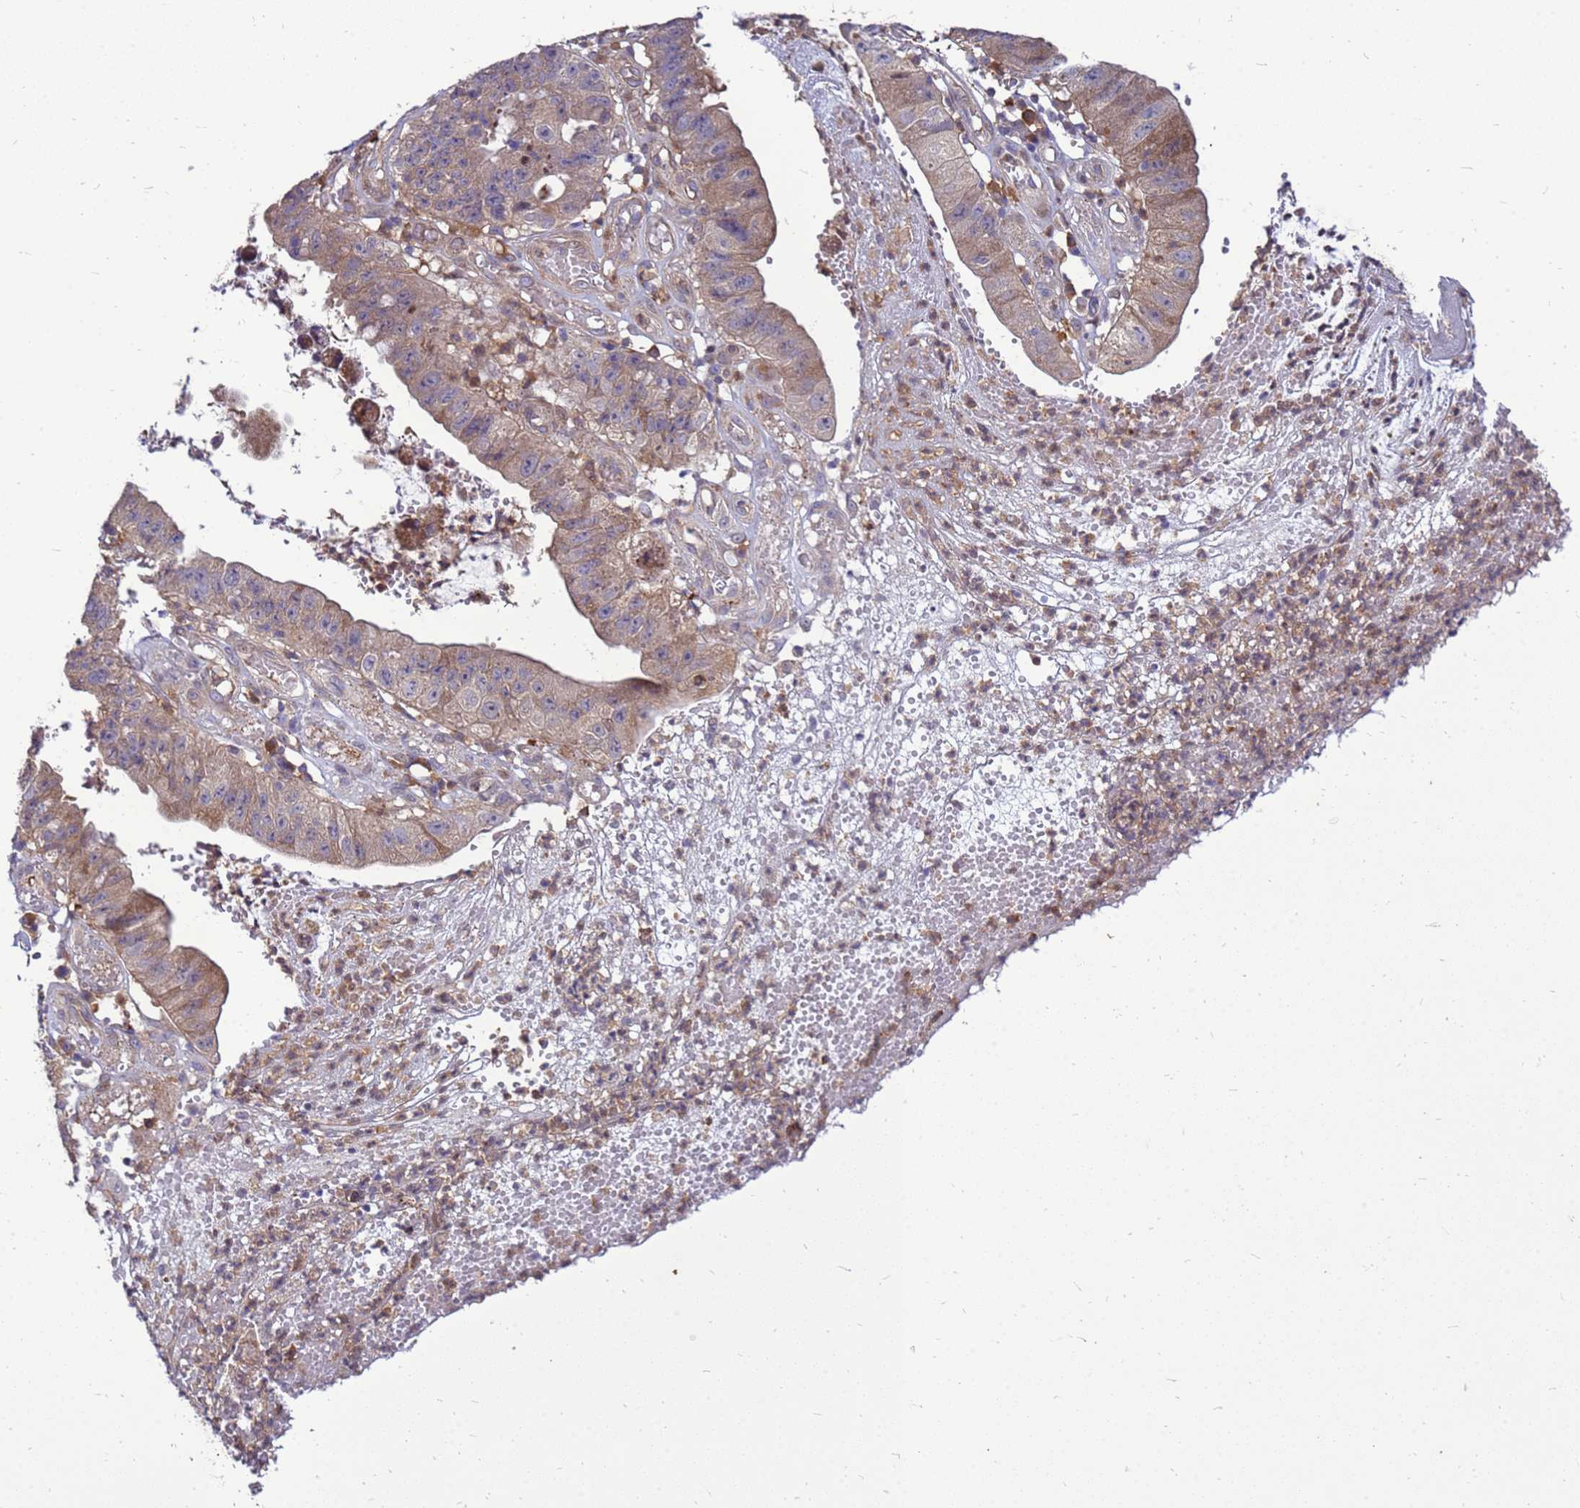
{"staining": {"intensity": "weak", "quantity": ">75%", "location": "cytoplasmic/membranous"}, "tissue": "stomach cancer", "cell_type": "Tumor cells", "image_type": "cancer", "snomed": [{"axis": "morphology", "description": "Adenocarcinoma, NOS"}, {"axis": "topography", "description": "Stomach"}], "caption": "Stomach cancer (adenocarcinoma) stained with immunohistochemistry (IHC) demonstrates weak cytoplasmic/membranous positivity in about >75% of tumor cells.", "gene": "RNF215", "patient": {"sex": "male", "age": 59}}